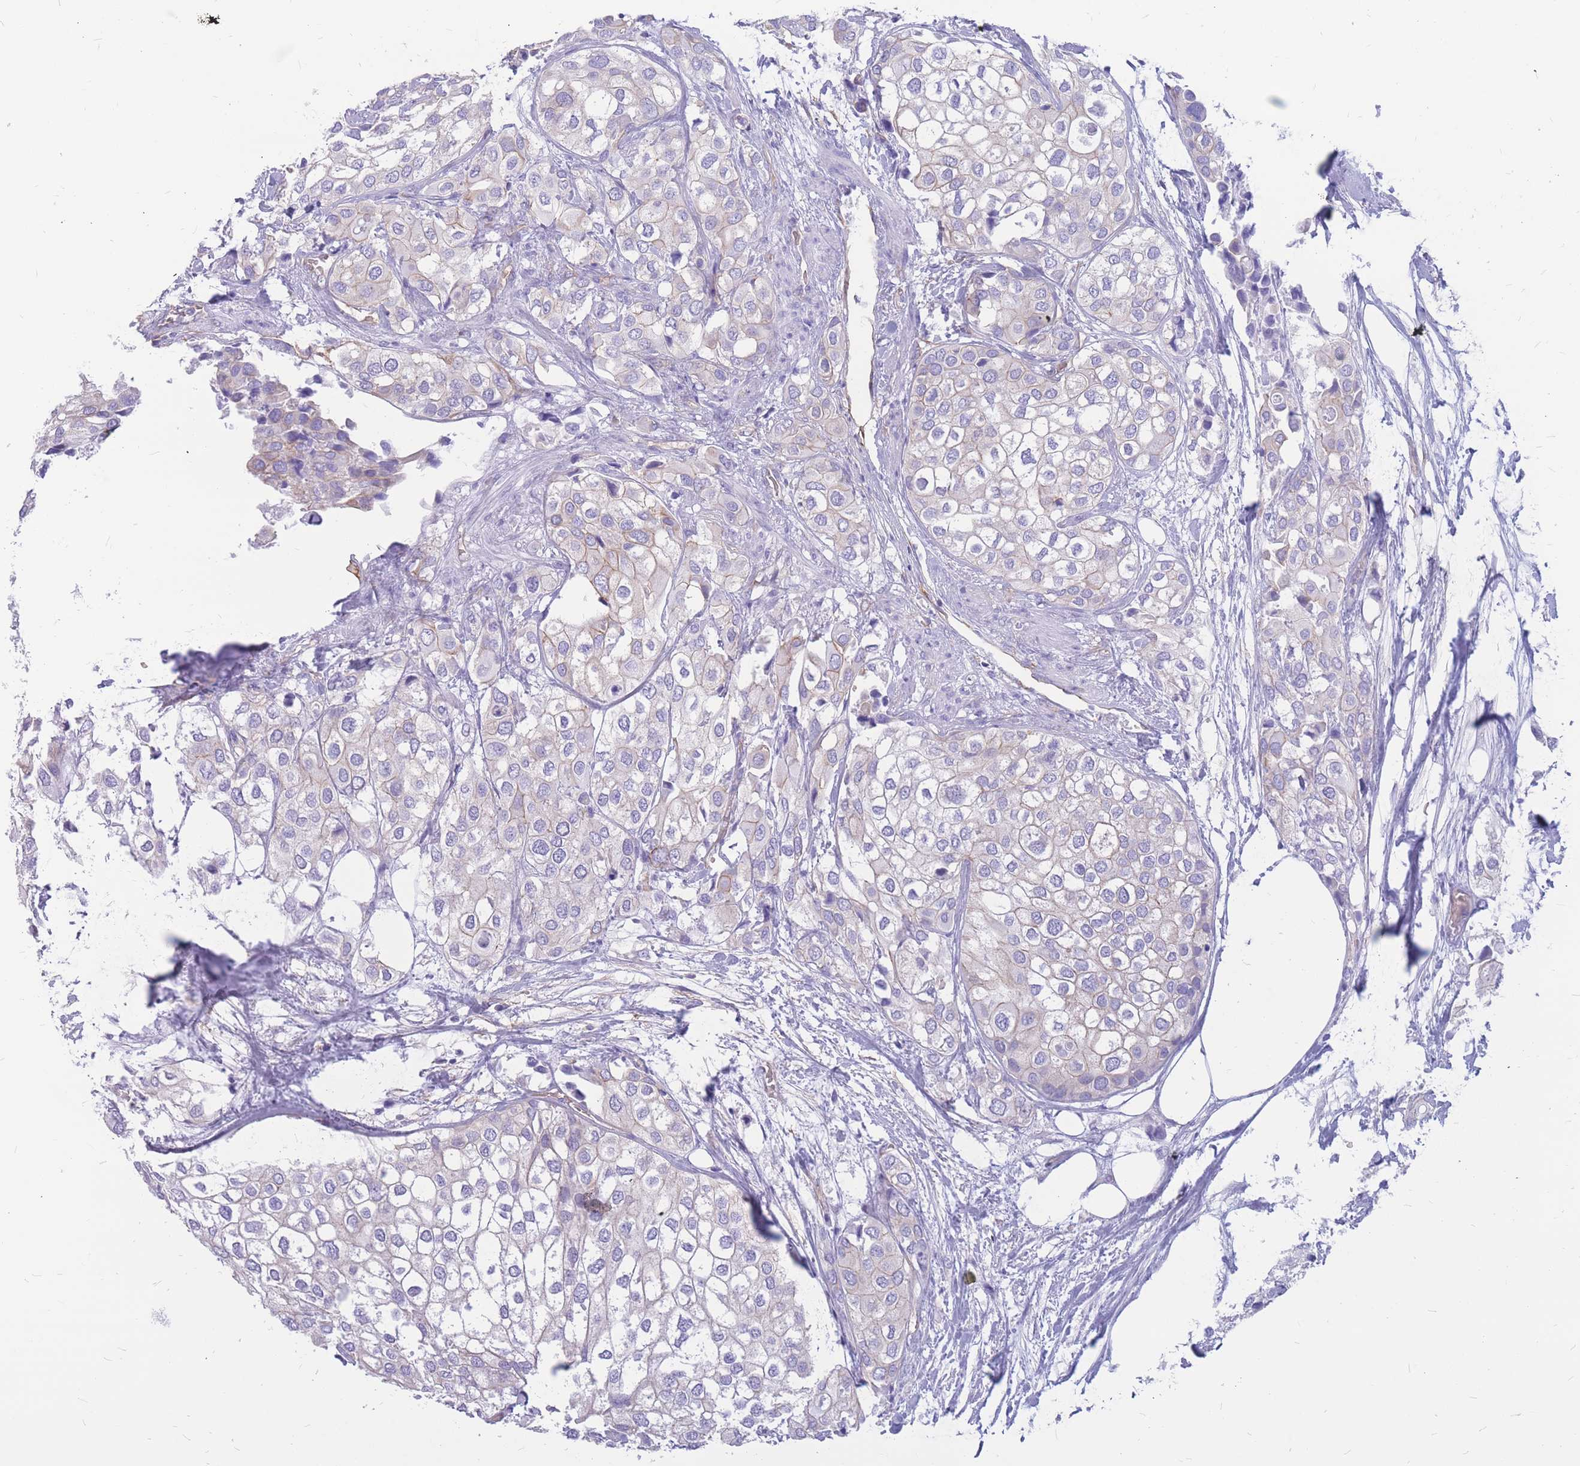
{"staining": {"intensity": "negative", "quantity": "none", "location": "none"}, "tissue": "urothelial cancer", "cell_type": "Tumor cells", "image_type": "cancer", "snomed": [{"axis": "morphology", "description": "Urothelial carcinoma, High grade"}, {"axis": "topography", "description": "Urinary bladder"}], "caption": "High magnification brightfield microscopy of urothelial cancer stained with DAB (brown) and counterstained with hematoxylin (blue): tumor cells show no significant expression.", "gene": "ADD2", "patient": {"sex": "male", "age": 64}}